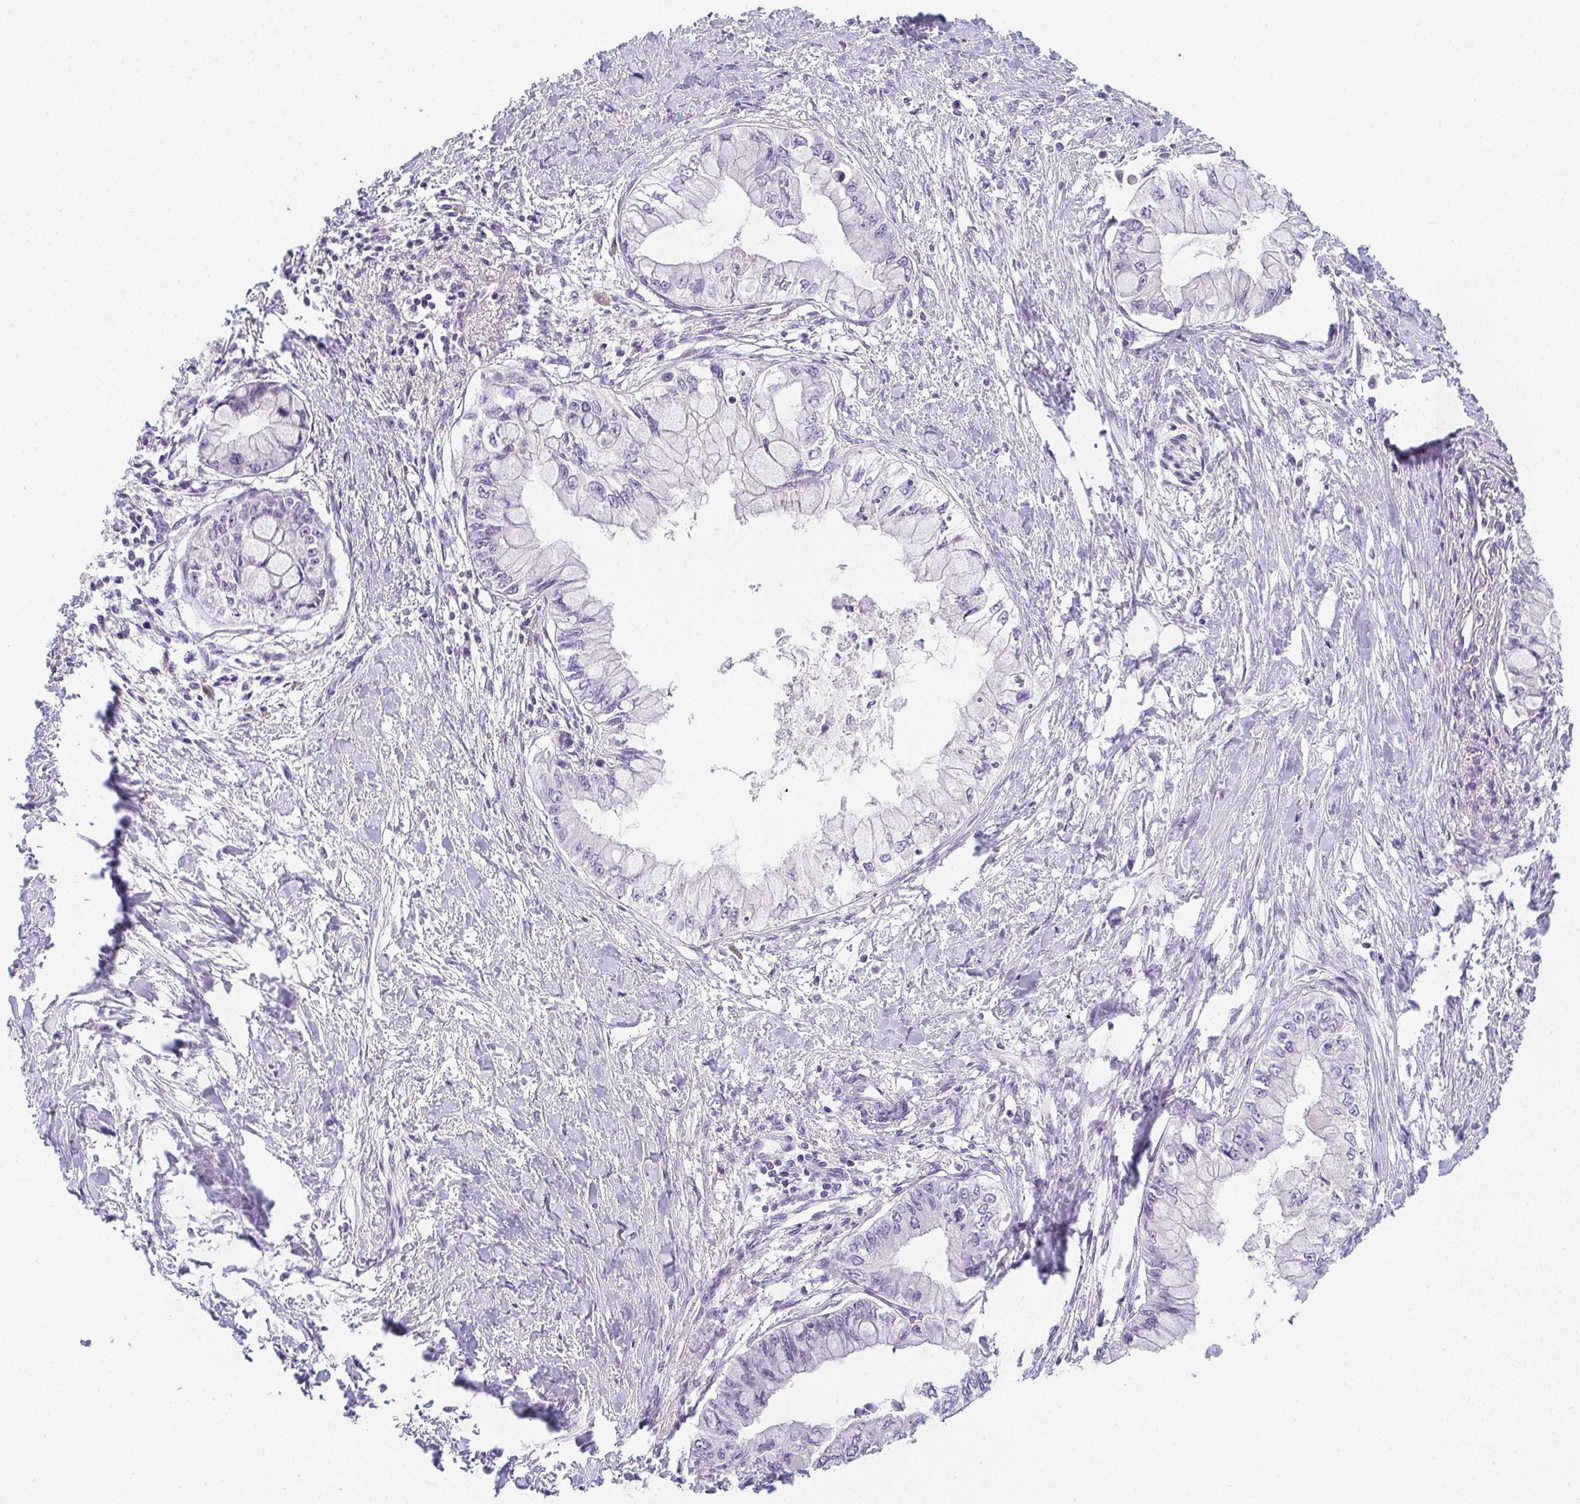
{"staining": {"intensity": "negative", "quantity": "none", "location": "none"}, "tissue": "pancreatic cancer", "cell_type": "Tumor cells", "image_type": "cancer", "snomed": [{"axis": "morphology", "description": "Adenocarcinoma, NOS"}, {"axis": "topography", "description": "Pancreas"}], "caption": "This is a photomicrograph of immunohistochemistry staining of pancreatic adenocarcinoma, which shows no positivity in tumor cells. The staining is performed using DAB (3,3'-diaminobenzidine) brown chromogen with nuclei counter-stained in using hematoxylin.", "gene": "C1QTNF8", "patient": {"sex": "male", "age": 48}}